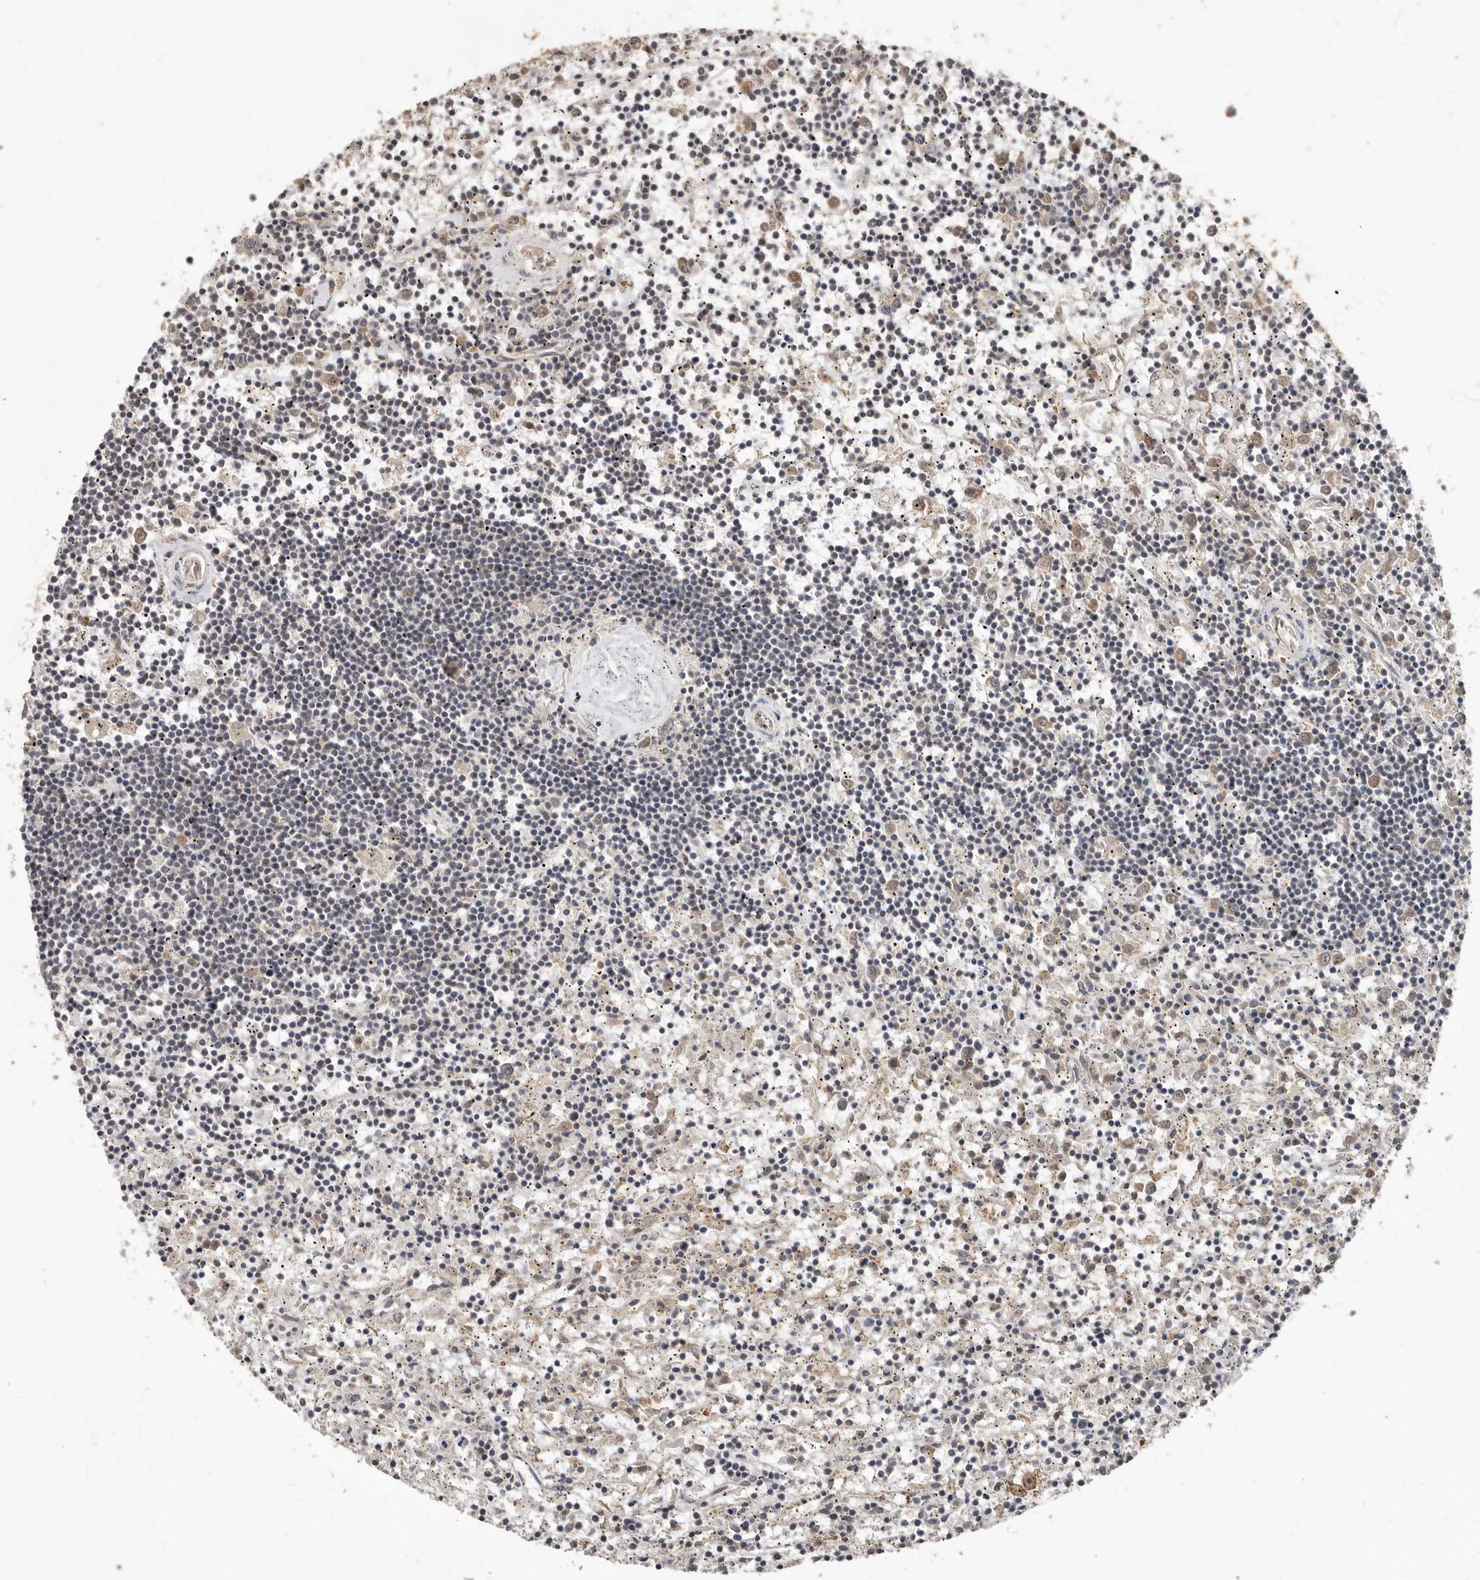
{"staining": {"intensity": "negative", "quantity": "none", "location": "none"}, "tissue": "lymphoma", "cell_type": "Tumor cells", "image_type": "cancer", "snomed": [{"axis": "morphology", "description": "Malignant lymphoma, non-Hodgkin's type, Low grade"}, {"axis": "topography", "description": "Spleen"}], "caption": "This is an immunohistochemistry image of lymphoma. There is no staining in tumor cells.", "gene": "LRGUK", "patient": {"sex": "male", "age": 76}}